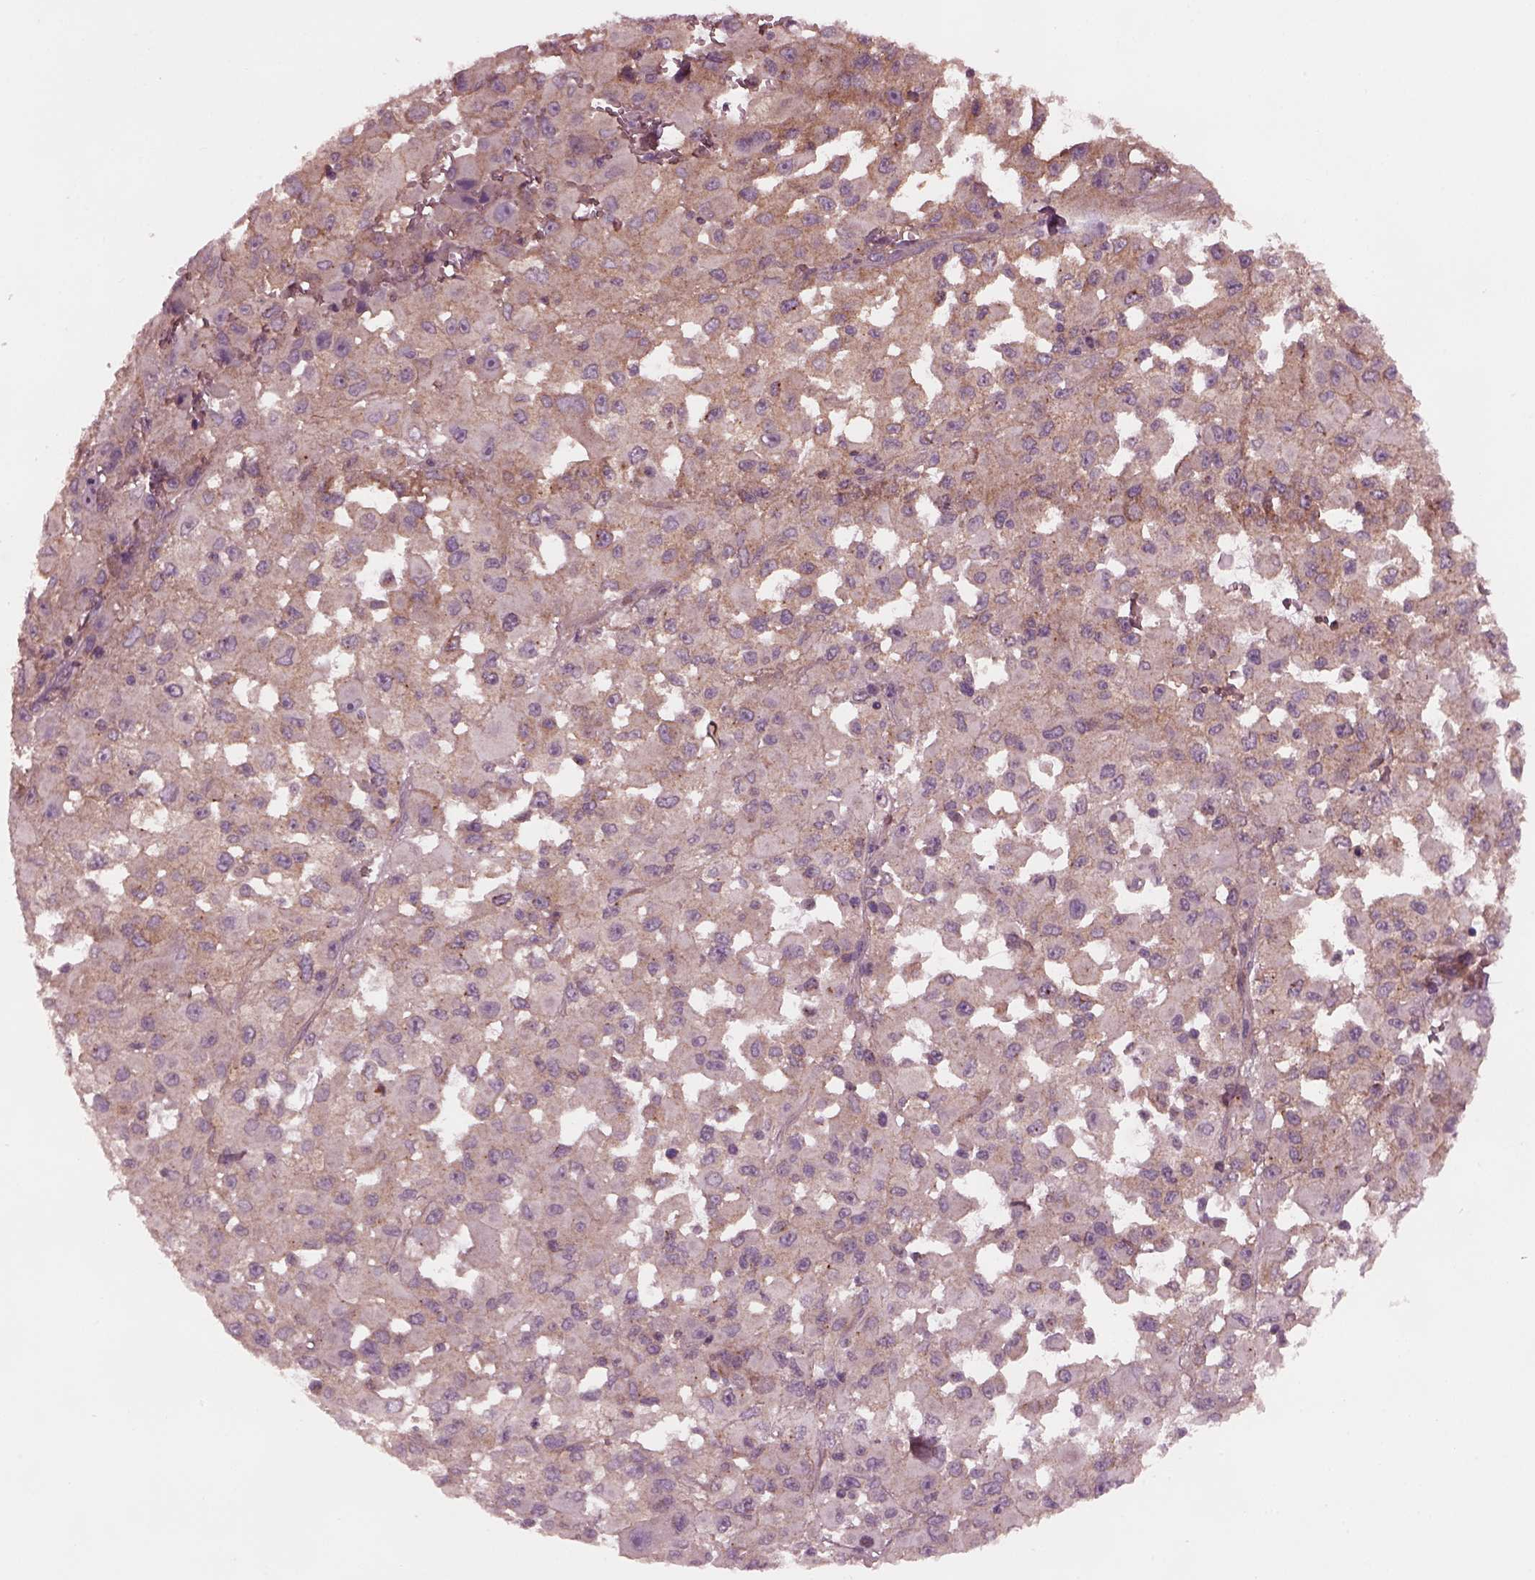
{"staining": {"intensity": "weak", "quantity": ">75%", "location": "cytoplasmic/membranous"}, "tissue": "melanoma", "cell_type": "Tumor cells", "image_type": "cancer", "snomed": [{"axis": "morphology", "description": "Malignant melanoma, Metastatic site"}, {"axis": "topography", "description": "Lymph node"}], "caption": "DAB (3,3'-diaminobenzidine) immunohistochemical staining of melanoma displays weak cytoplasmic/membranous protein positivity in approximately >75% of tumor cells. Nuclei are stained in blue.", "gene": "TUBG1", "patient": {"sex": "male", "age": 50}}